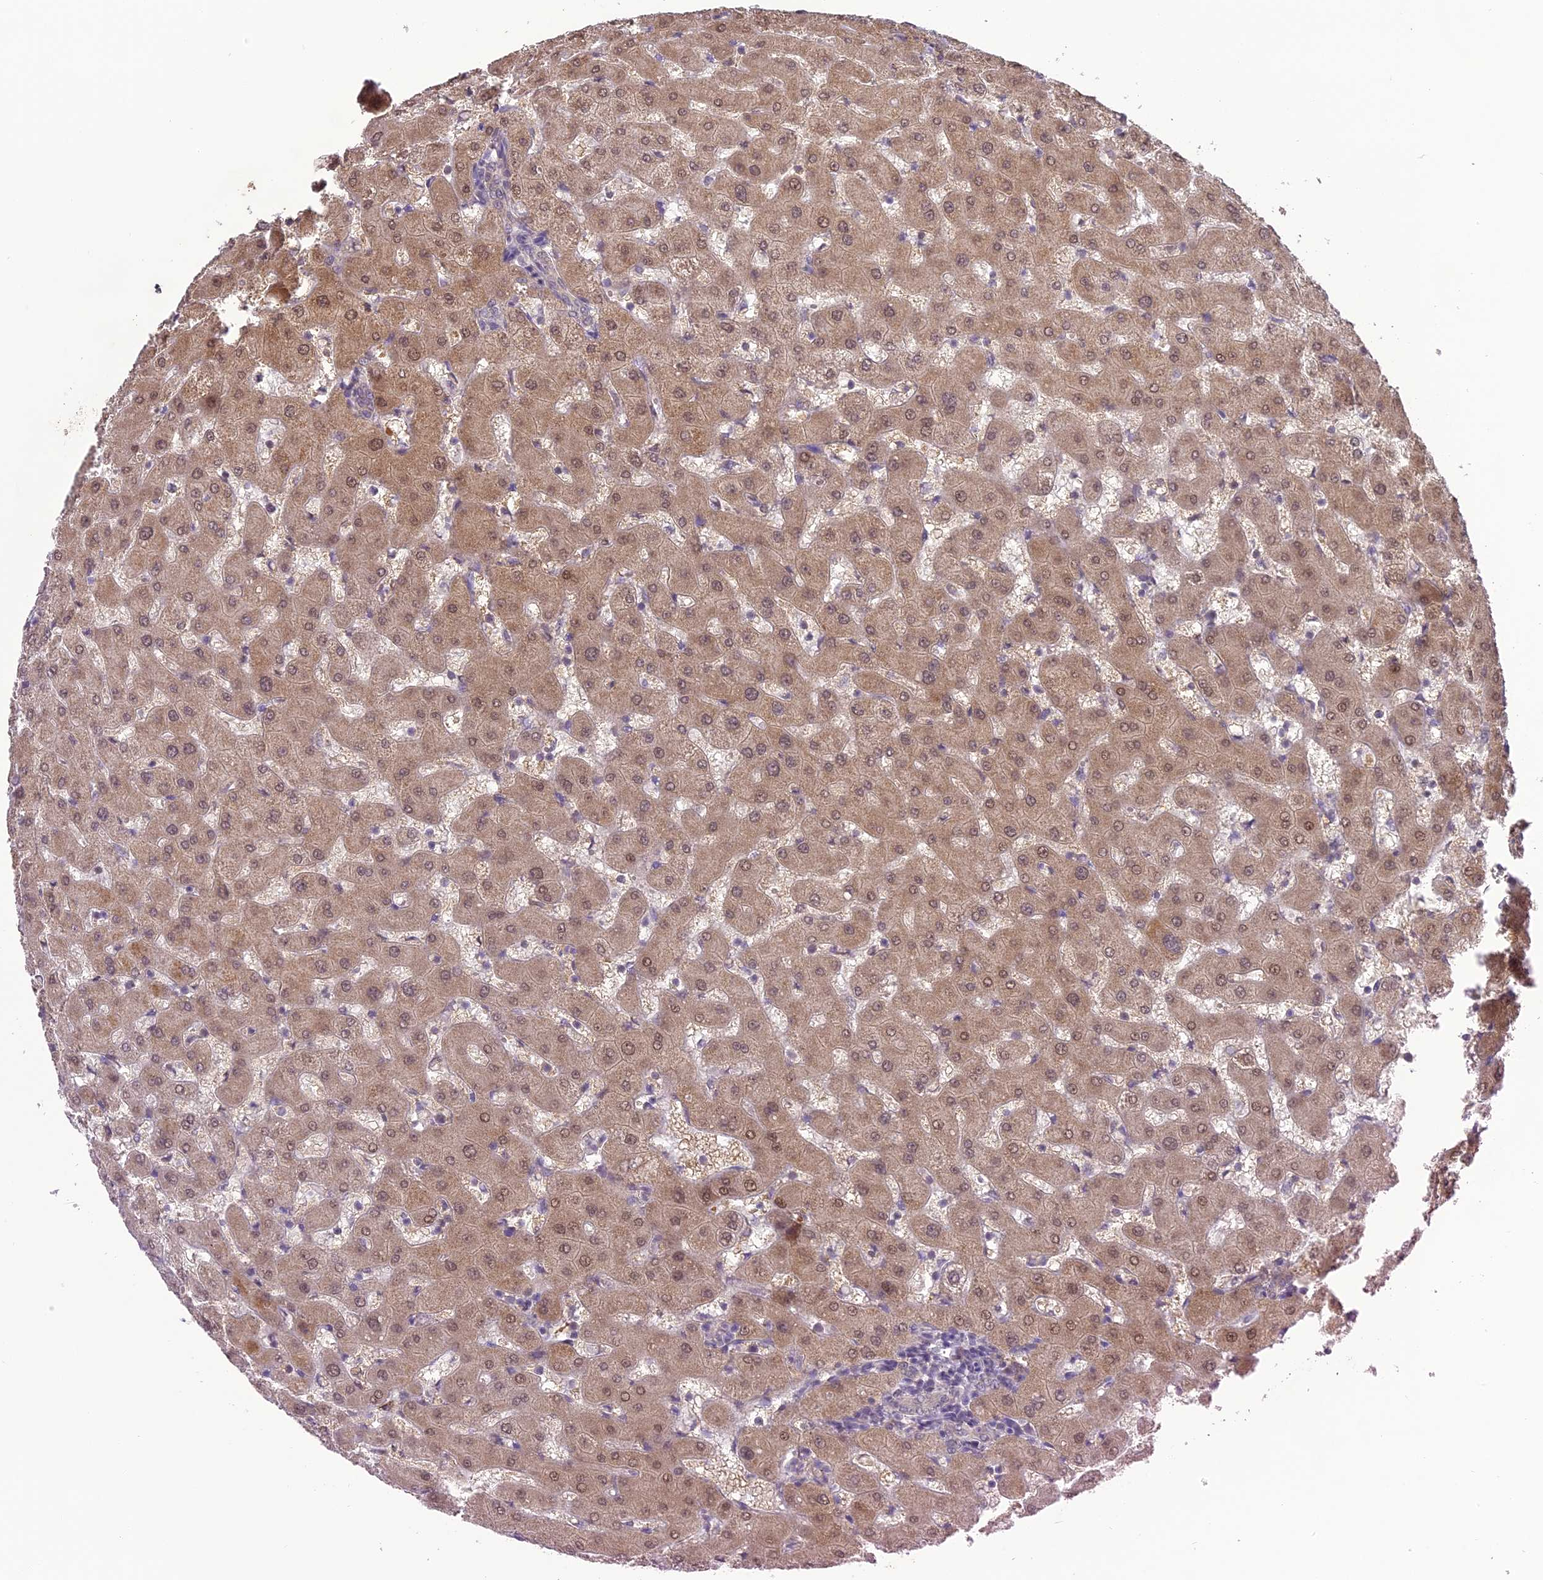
{"staining": {"intensity": "weak", "quantity": "<25%", "location": "cytoplasmic/membranous"}, "tissue": "liver", "cell_type": "Cholangiocytes", "image_type": "normal", "snomed": [{"axis": "morphology", "description": "Normal tissue, NOS"}, {"axis": "topography", "description": "Liver"}], "caption": "Immunohistochemical staining of unremarkable liver displays no significant staining in cholangiocytes.", "gene": "ERG28", "patient": {"sex": "female", "age": 63}}